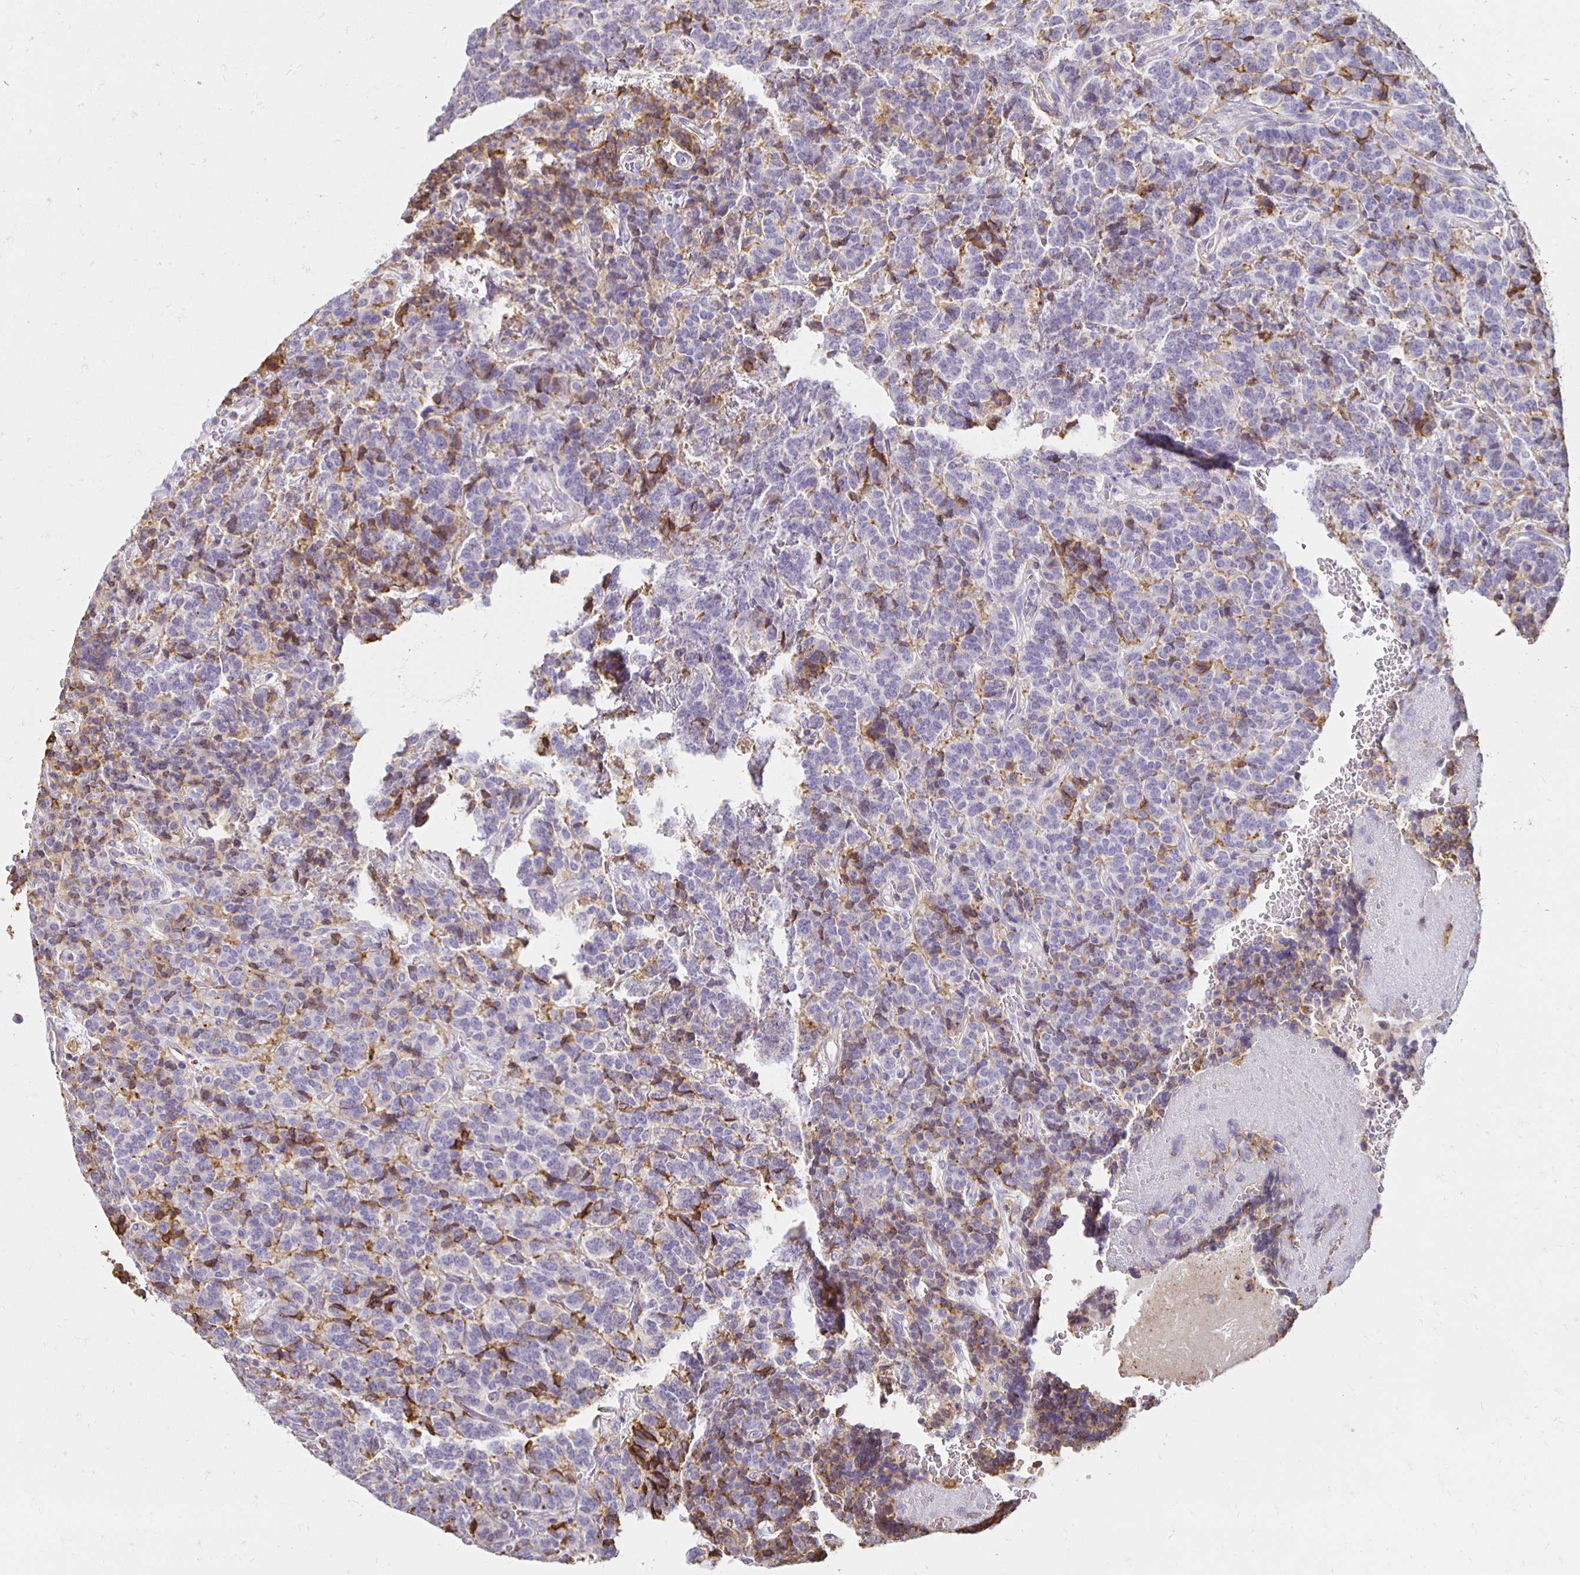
{"staining": {"intensity": "negative", "quantity": "none", "location": "none"}, "tissue": "carcinoid", "cell_type": "Tumor cells", "image_type": "cancer", "snomed": [{"axis": "morphology", "description": "Carcinoid, malignant, NOS"}, {"axis": "topography", "description": "Pancreas"}], "caption": "Protein analysis of malignant carcinoid displays no significant positivity in tumor cells.", "gene": "TAS1R3", "patient": {"sex": "male", "age": 36}}